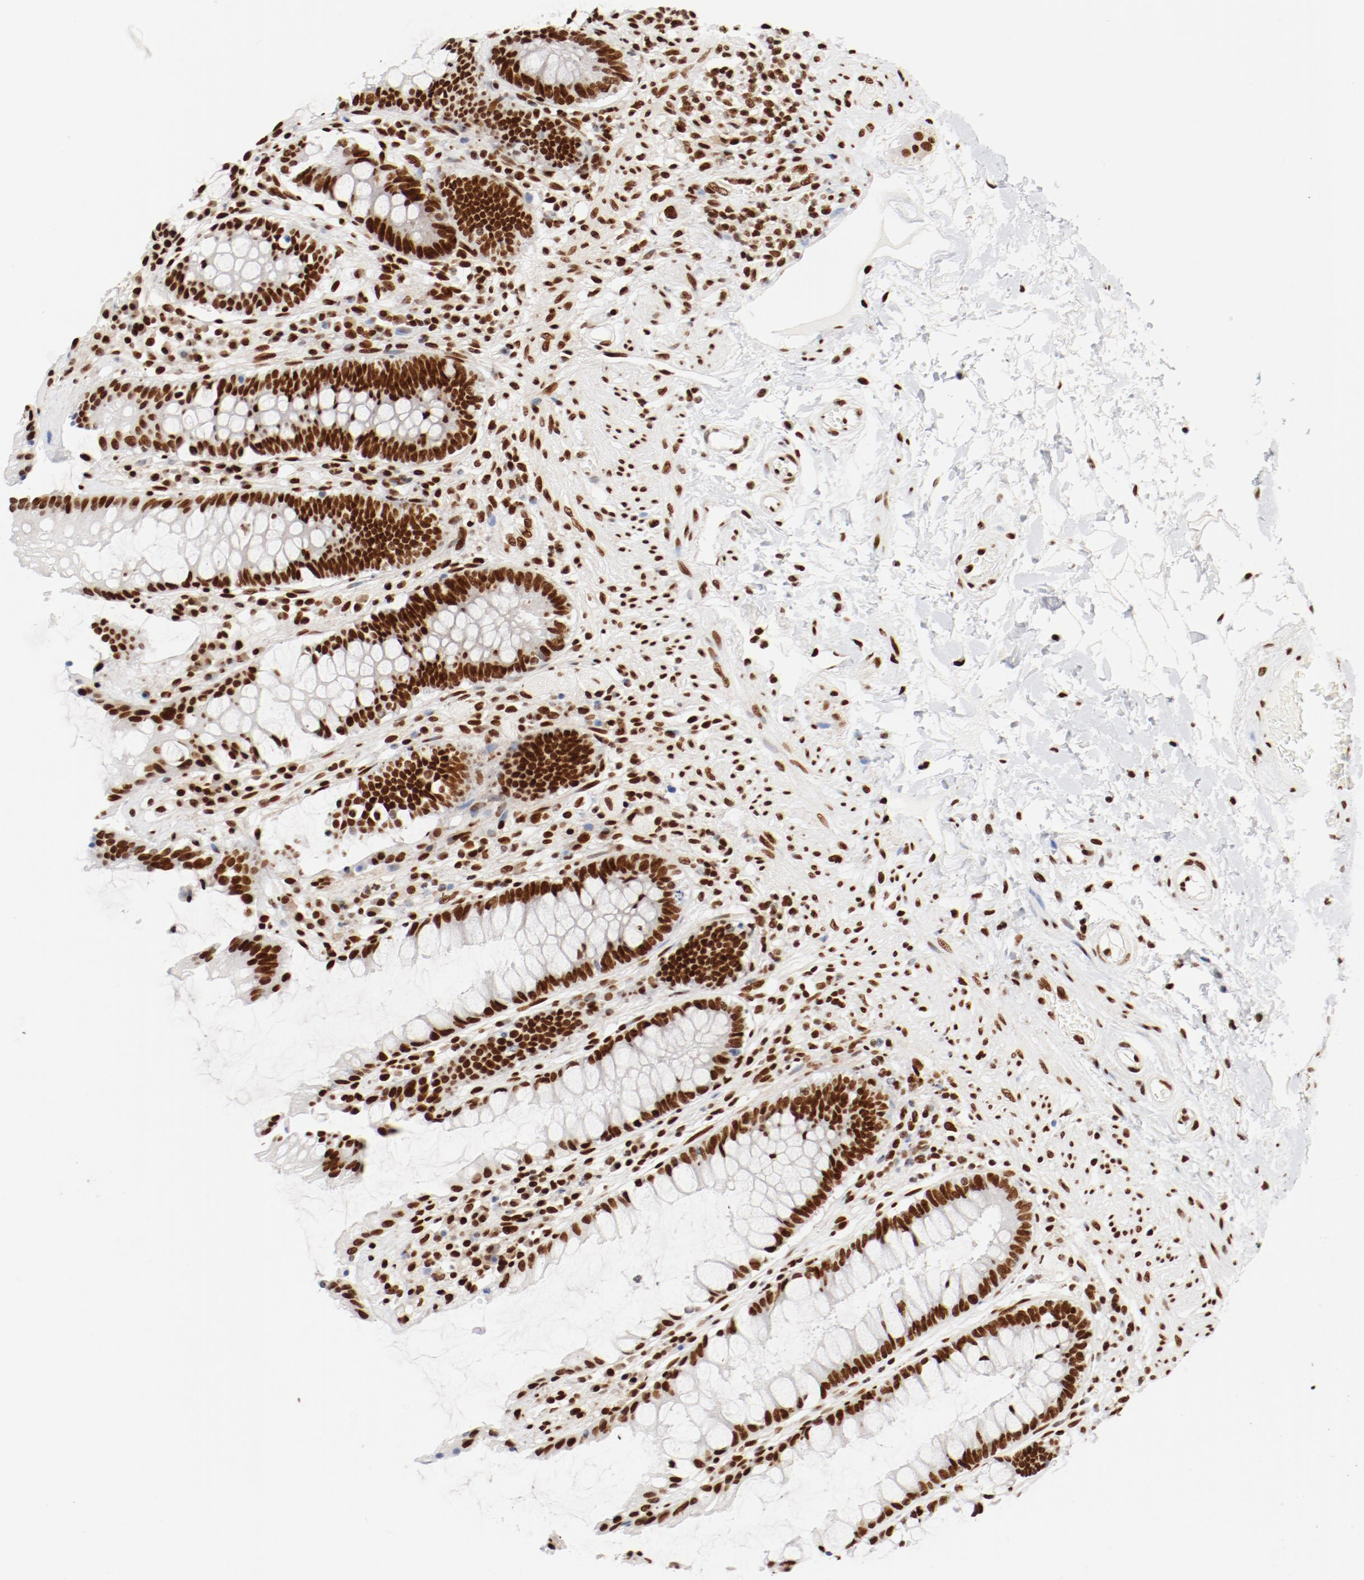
{"staining": {"intensity": "strong", "quantity": ">75%", "location": "nuclear"}, "tissue": "rectum", "cell_type": "Glandular cells", "image_type": "normal", "snomed": [{"axis": "morphology", "description": "Normal tissue, NOS"}, {"axis": "topography", "description": "Rectum"}], "caption": "High-power microscopy captured an immunohistochemistry (IHC) photomicrograph of normal rectum, revealing strong nuclear positivity in about >75% of glandular cells. Using DAB (brown) and hematoxylin (blue) stains, captured at high magnification using brightfield microscopy.", "gene": "CTBP1", "patient": {"sex": "female", "age": 46}}